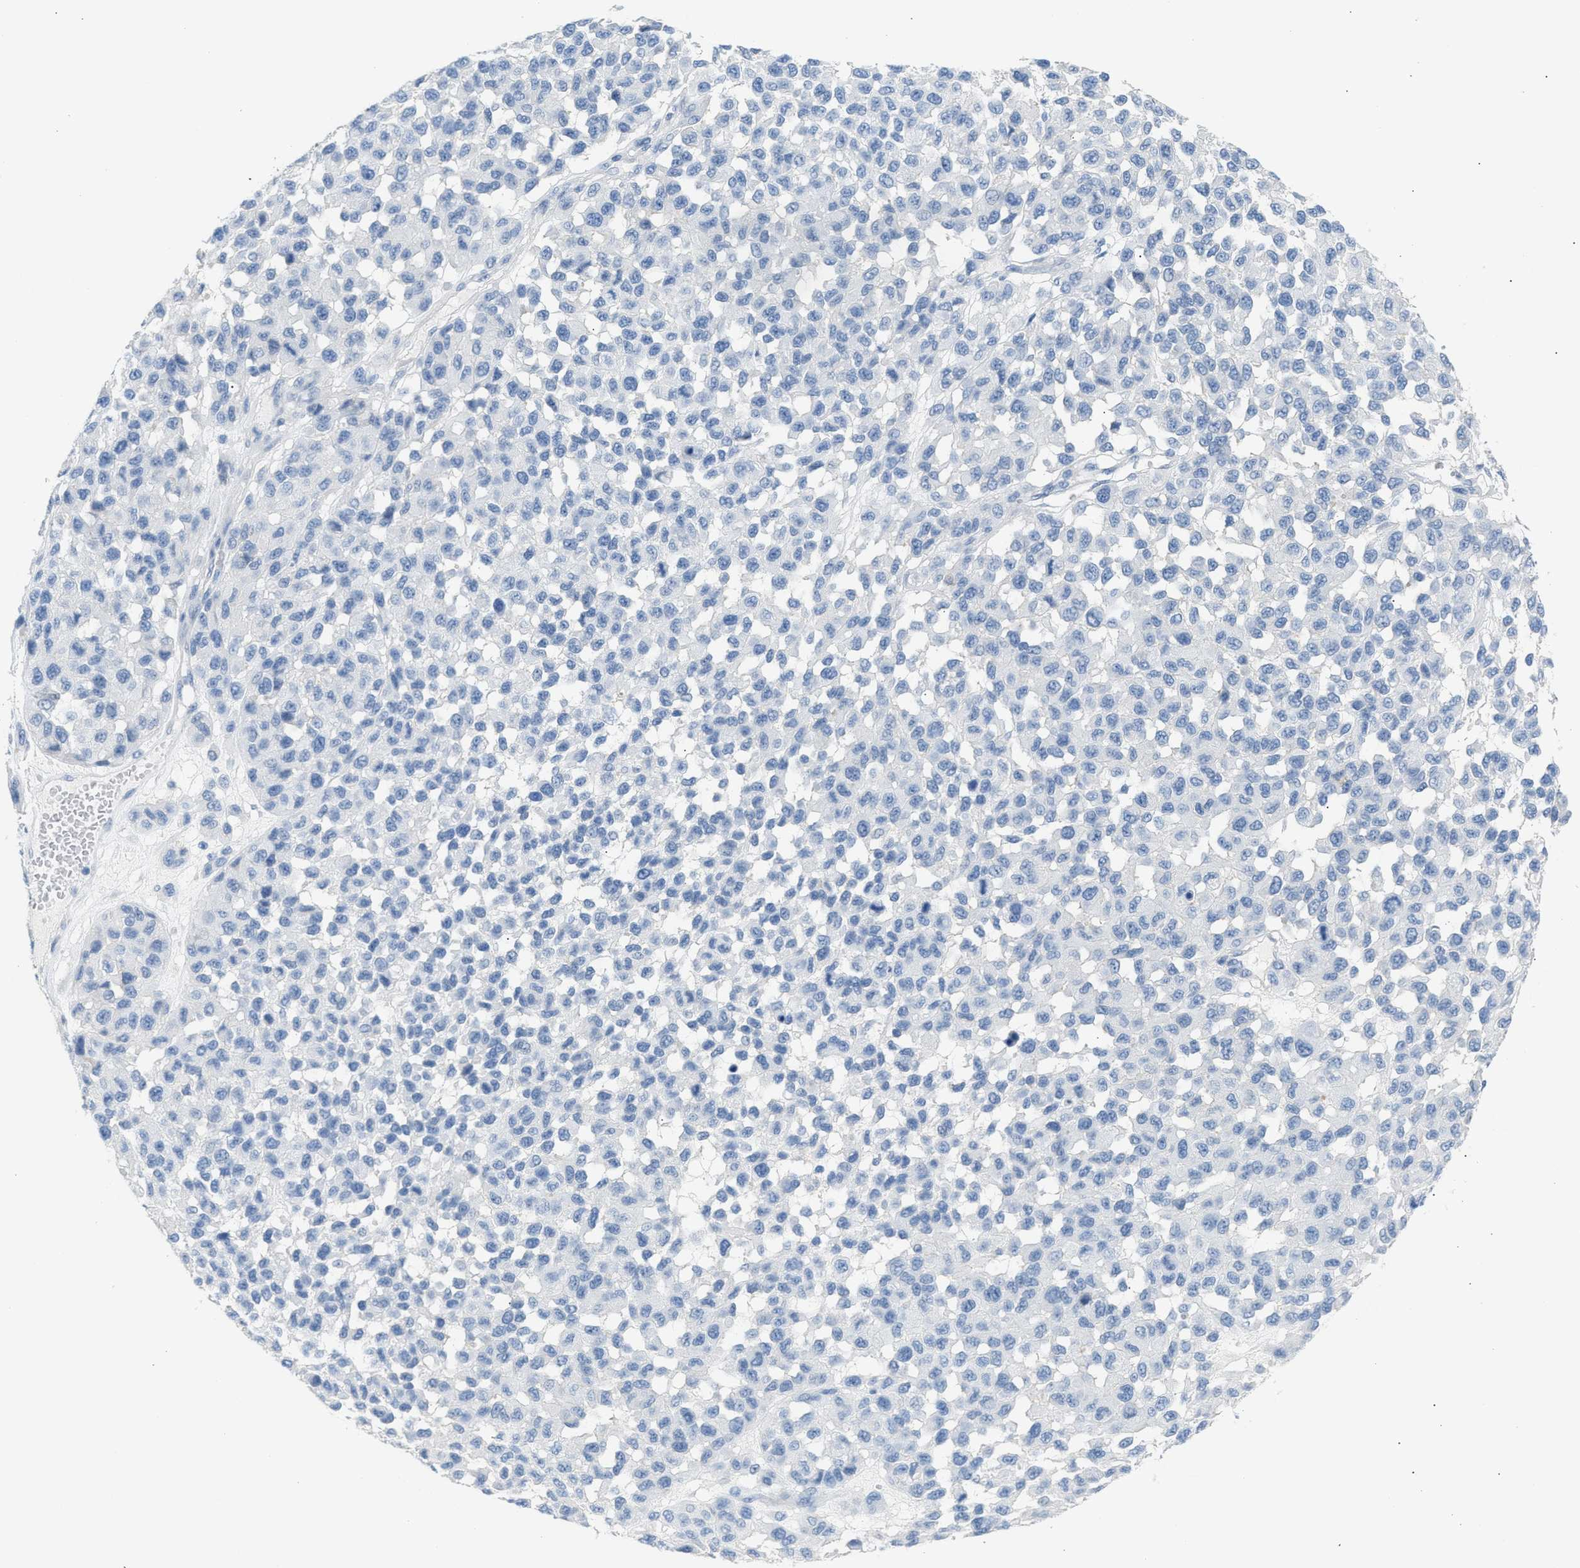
{"staining": {"intensity": "negative", "quantity": "none", "location": "none"}, "tissue": "melanoma", "cell_type": "Tumor cells", "image_type": "cancer", "snomed": [{"axis": "morphology", "description": "Malignant melanoma, NOS"}, {"axis": "topography", "description": "Skin"}], "caption": "IHC of human malignant melanoma demonstrates no positivity in tumor cells.", "gene": "ERBB2", "patient": {"sex": "male", "age": 62}}